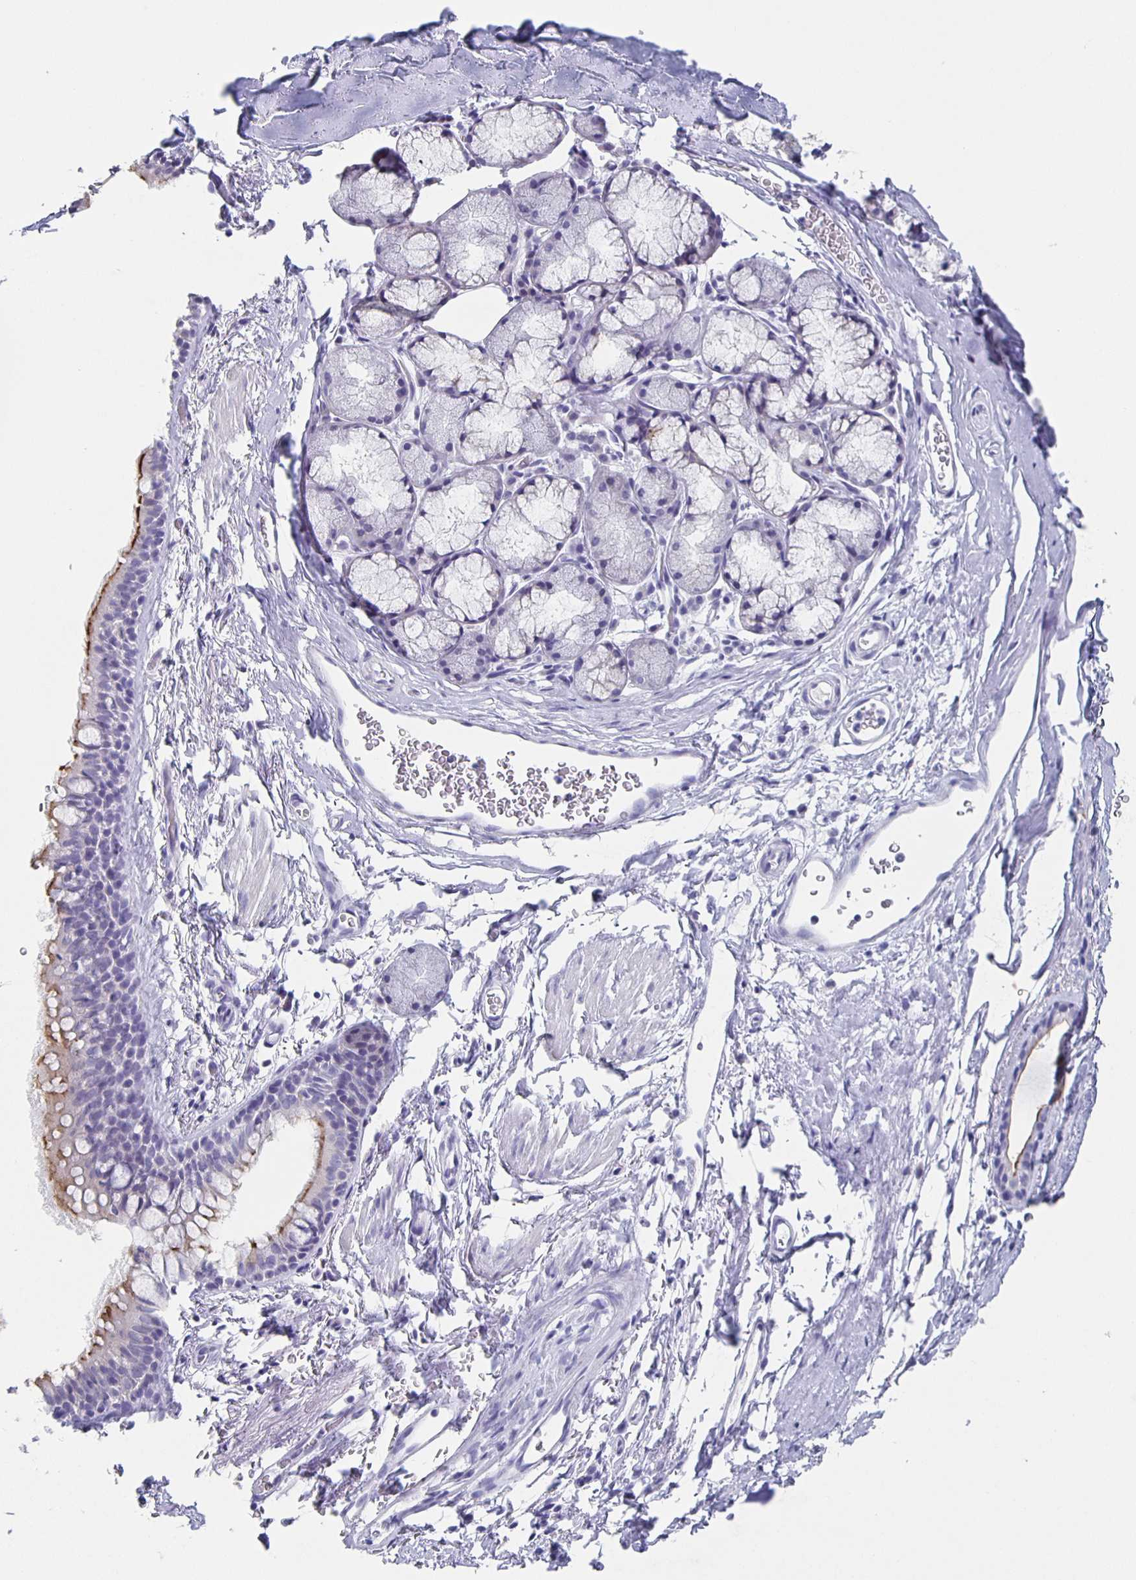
{"staining": {"intensity": "negative", "quantity": "none", "location": "none"}, "tissue": "adipose tissue", "cell_type": "Adipocytes", "image_type": "normal", "snomed": [{"axis": "morphology", "description": "Normal tissue, NOS"}, {"axis": "topography", "description": "Lymph node"}, {"axis": "topography", "description": "Cartilage tissue"}, {"axis": "topography", "description": "Bronchus"}], "caption": "A micrograph of adipose tissue stained for a protein shows no brown staining in adipocytes.", "gene": "SLC34A2", "patient": {"sex": "female", "age": 70}}